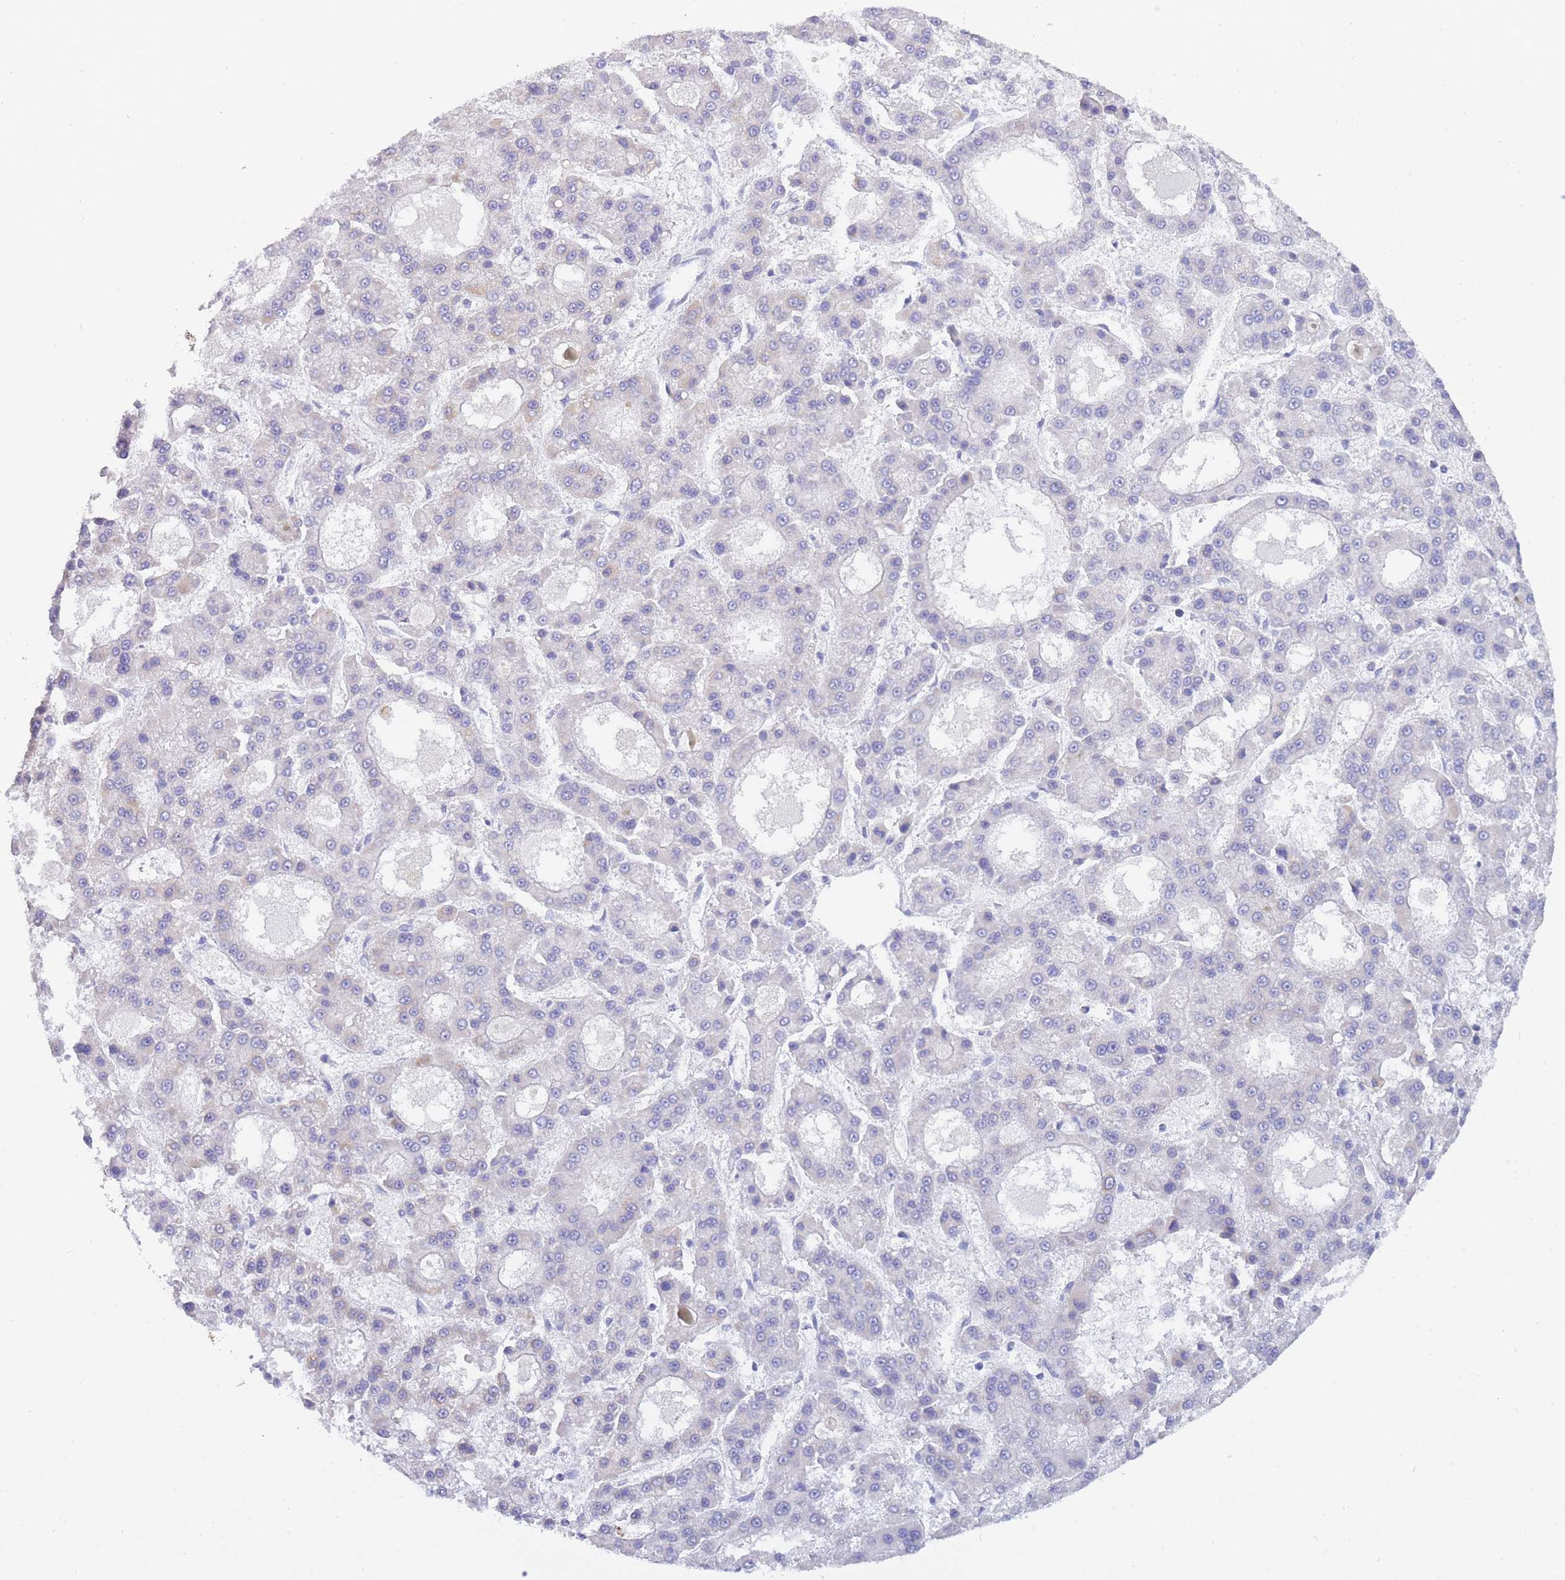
{"staining": {"intensity": "negative", "quantity": "none", "location": "none"}, "tissue": "liver cancer", "cell_type": "Tumor cells", "image_type": "cancer", "snomed": [{"axis": "morphology", "description": "Carcinoma, Hepatocellular, NOS"}, {"axis": "topography", "description": "Liver"}], "caption": "The image exhibits no significant positivity in tumor cells of liver cancer.", "gene": "FRAT2", "patient": {"sex": "male", "age": 70}}